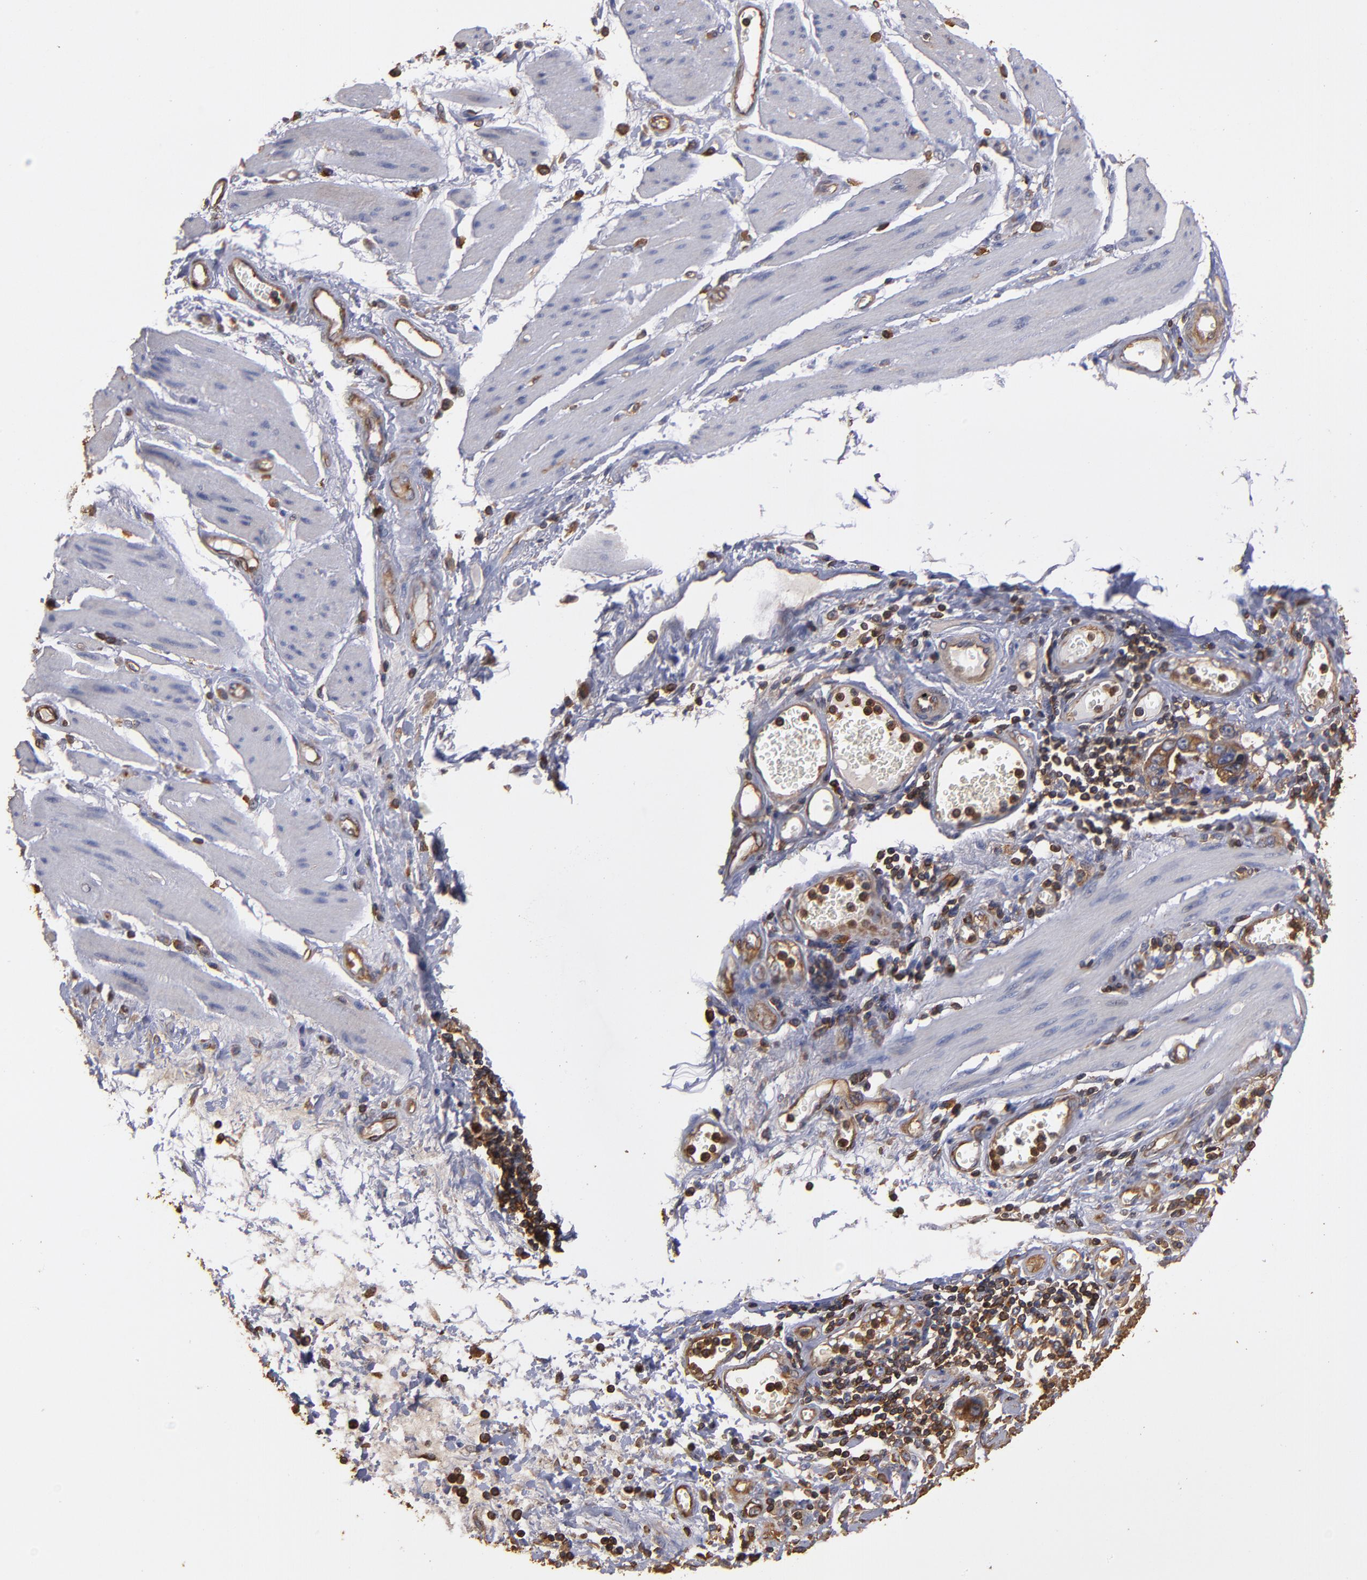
{"staining": {"intensity": "moderate", "quantity": ">75%", "location": "cytoplasmic/membranous"}, "tissue": "stomach cancer", "cell_type": "Tumor cells", "image_type": "cancer", "snomed": [{"axis": "morphology", "description": "Adenocarcinoma, NOS"}, {"axis": "topography", "description": "Pancreas"}, {"axis": "topography", "description": "Stomach, upper"}], "caption": "A brown stain shows moderate cytoplasmic/membranous expression of a protein in human stomach adenocarcinoma tumor cells. (IHC, brightfield microscopy, high magnification).", "gene": "ACTN4", "patient": {"sex": "male", "age": 77}}